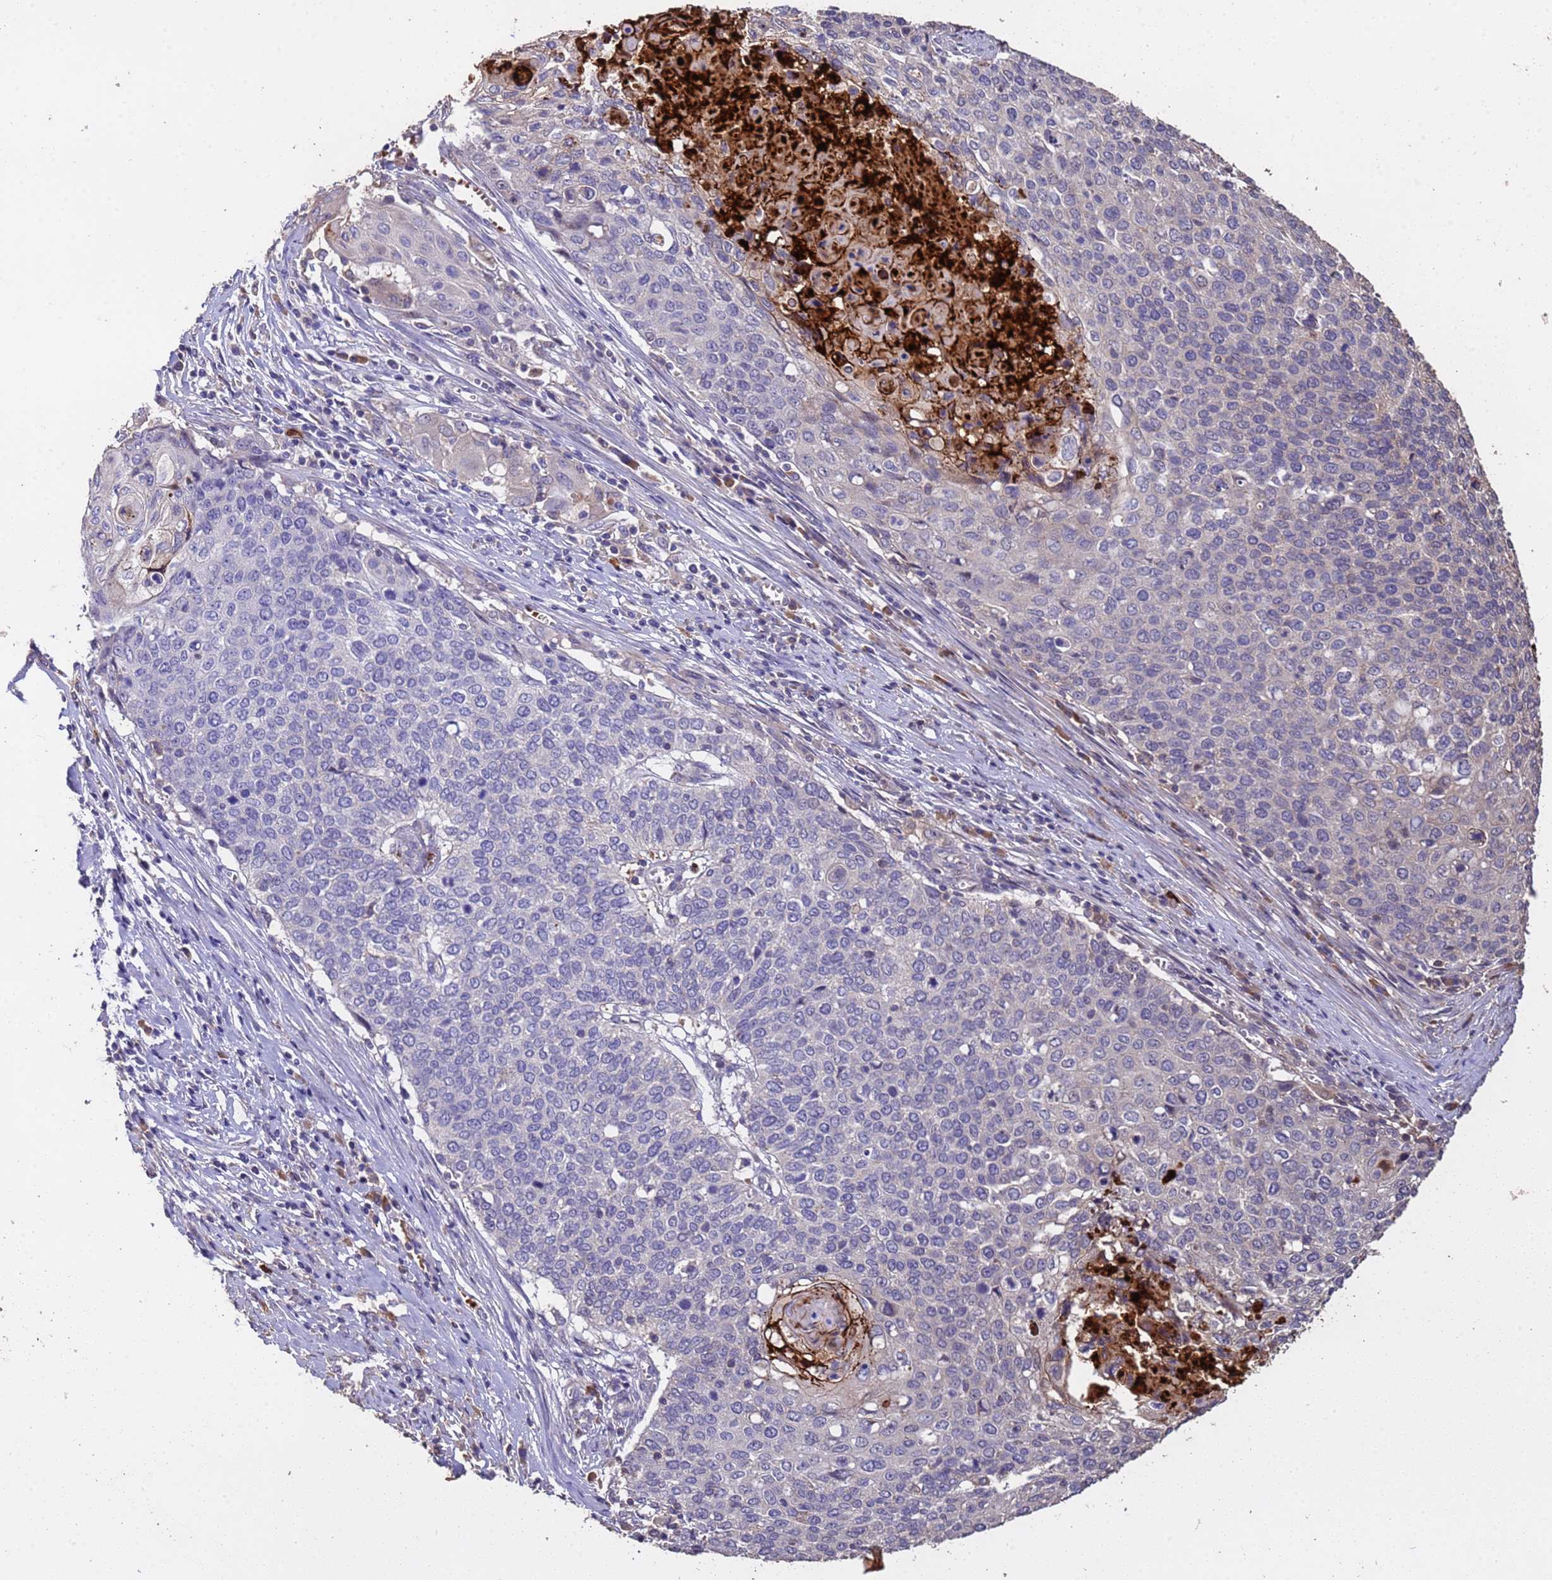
{"staining": {"intensity": "negative", "quantity": "none", "location": "none"}, "tissue": "cervical cancer", "cell_type": "Tumor cells", "image_type": "cancer", "snomed": [{"axis": "morphology", "description": "Squamous cell carcinoma, NOS"}, {"axis": "topography", "description": "Cervix"}], "caption": "Tumor cells are negative for brown protein staining in cervical cancer.", "gene": "CCDC184", "patient": {"sex": "female", "age": 39}}